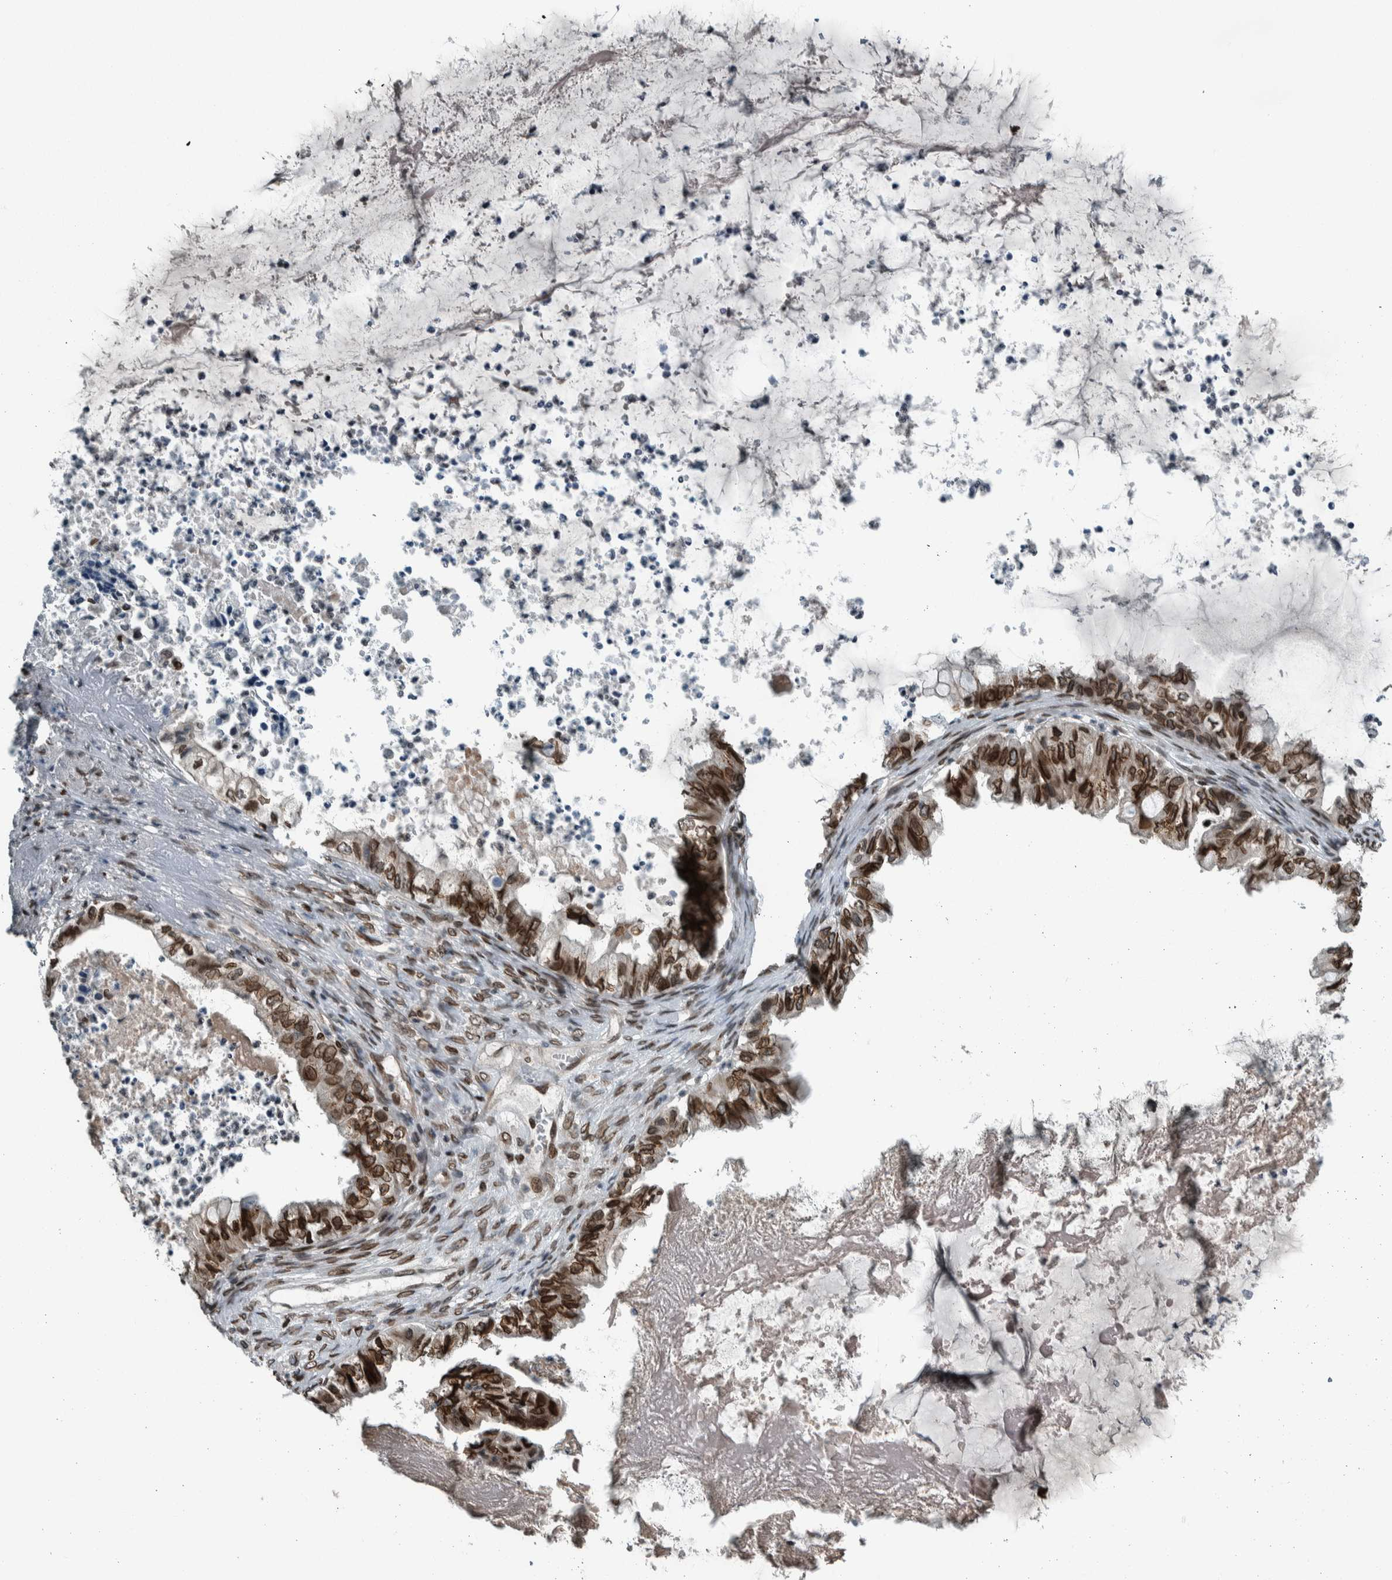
{"staining": {"intensity": "strong", "quantity": ">75%", "location": "cytoplasmic/membranous,nuclear"}, "tissue": "ovarian cancer", "cell_type": "Tumor cells", "image_type": "cancer", "snomed": [{"axis": "morphology", "description": "Cystadenocarcinoma, mucinous, NOS"}, {"axis": "topography", "description": "Ovary"}], "caption": "An image showing strong cytoplasmic/membranous and nuclear expression in approximately >75% of tumor cells in ovarian cancer, as visualized by brown immunohistochemical staining.", "gene": "FAM135B", "patient": {"sex": "female", "age": 80}}